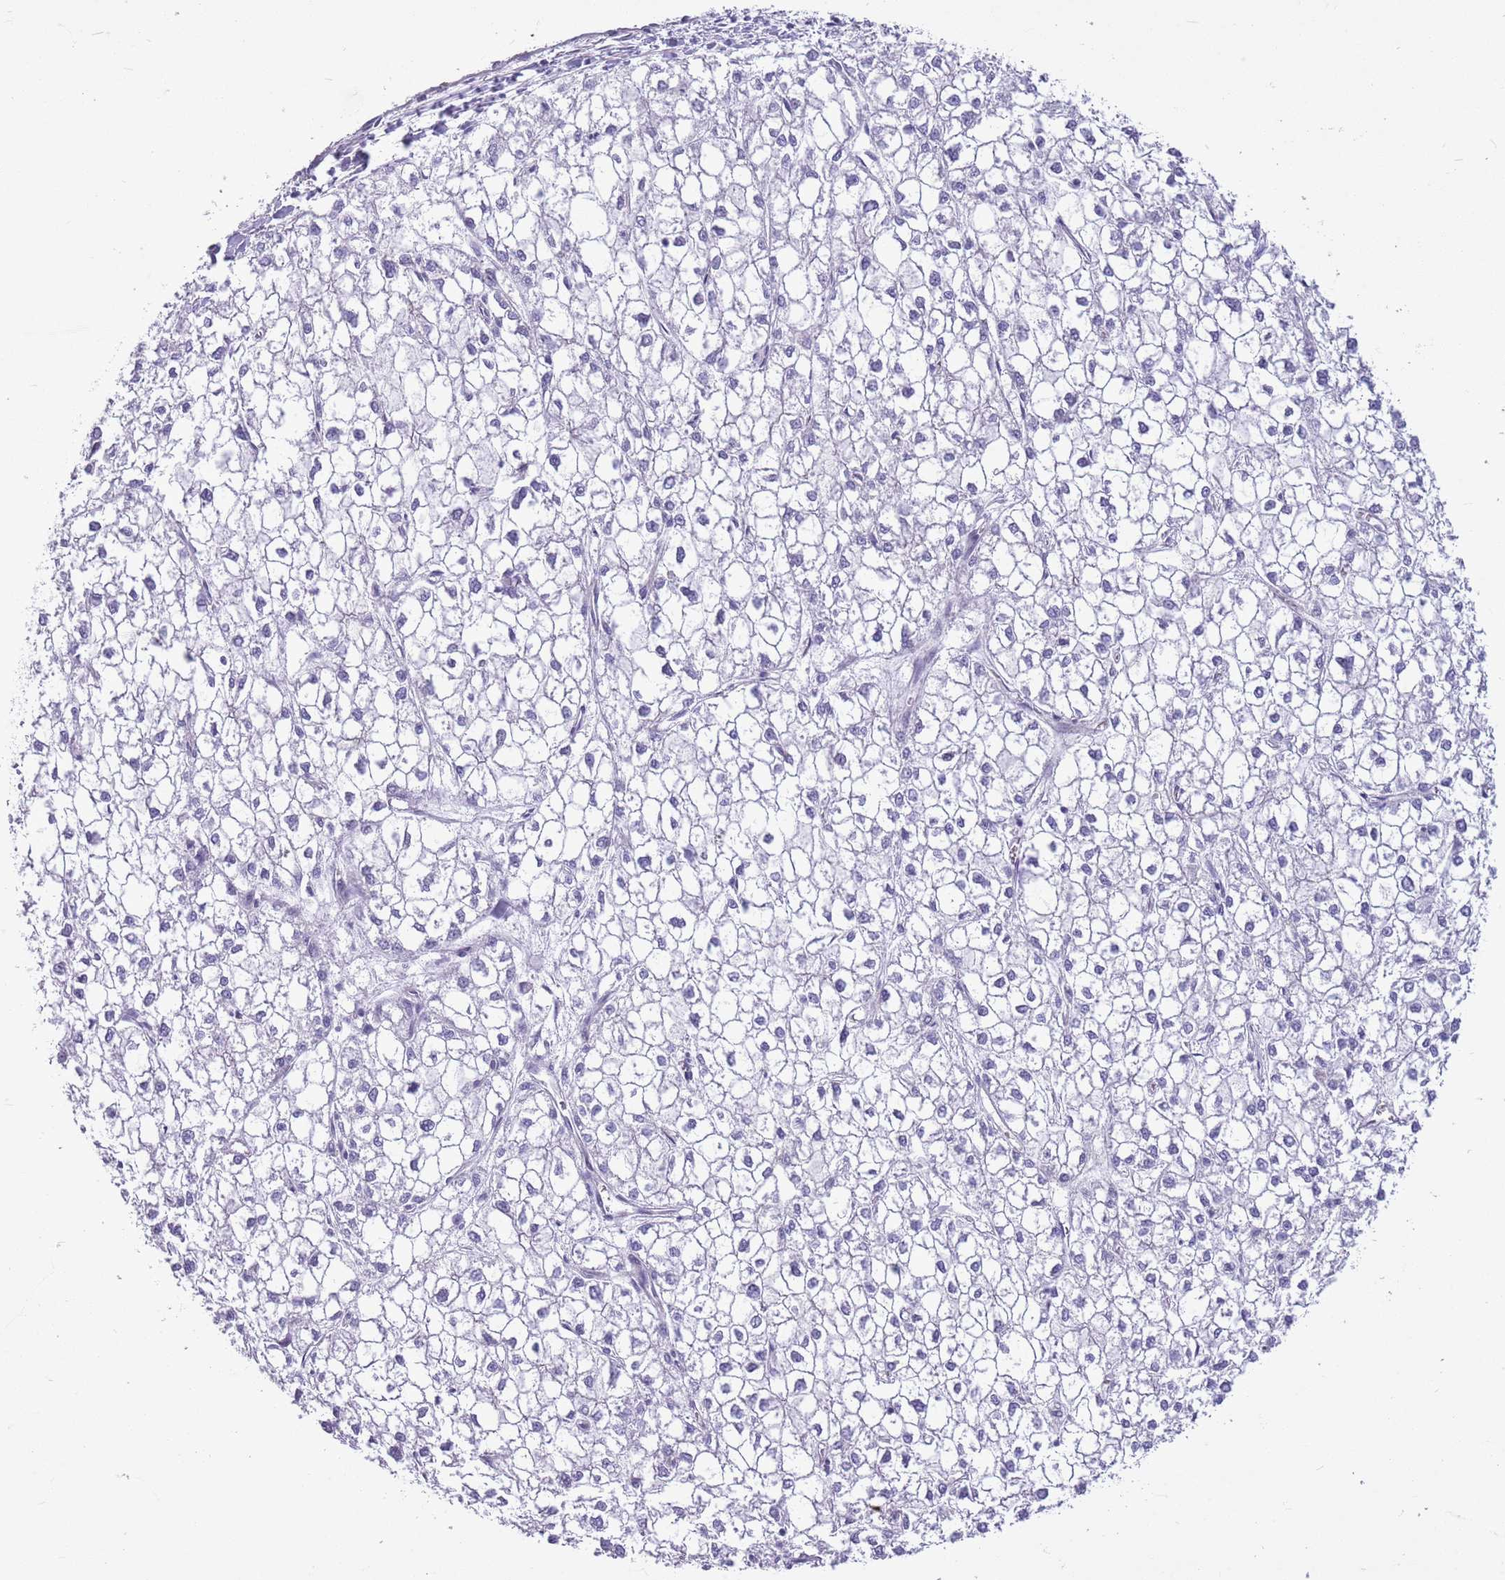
{"staining": {"intensity": "negative", "quantity": "none", "location": "none"}, "tissue": "liver cancer", "cell_type": "Tumor cells", "image_type": "cancer", "snomed": [{"axis": "morphology", "description": "Carcinoma, Hepatocellular, NOS"}, {"axis": "topography", "description": "Liver"}], "caption": "Immunohistochemistry histopathology image of human liver cancer (hepatocellular carcinoma) stained for a protein (brown), which reveals no staining in tumor cells.", "gene": "PARP8", "patient": {"sex": "female", "age": 43}}